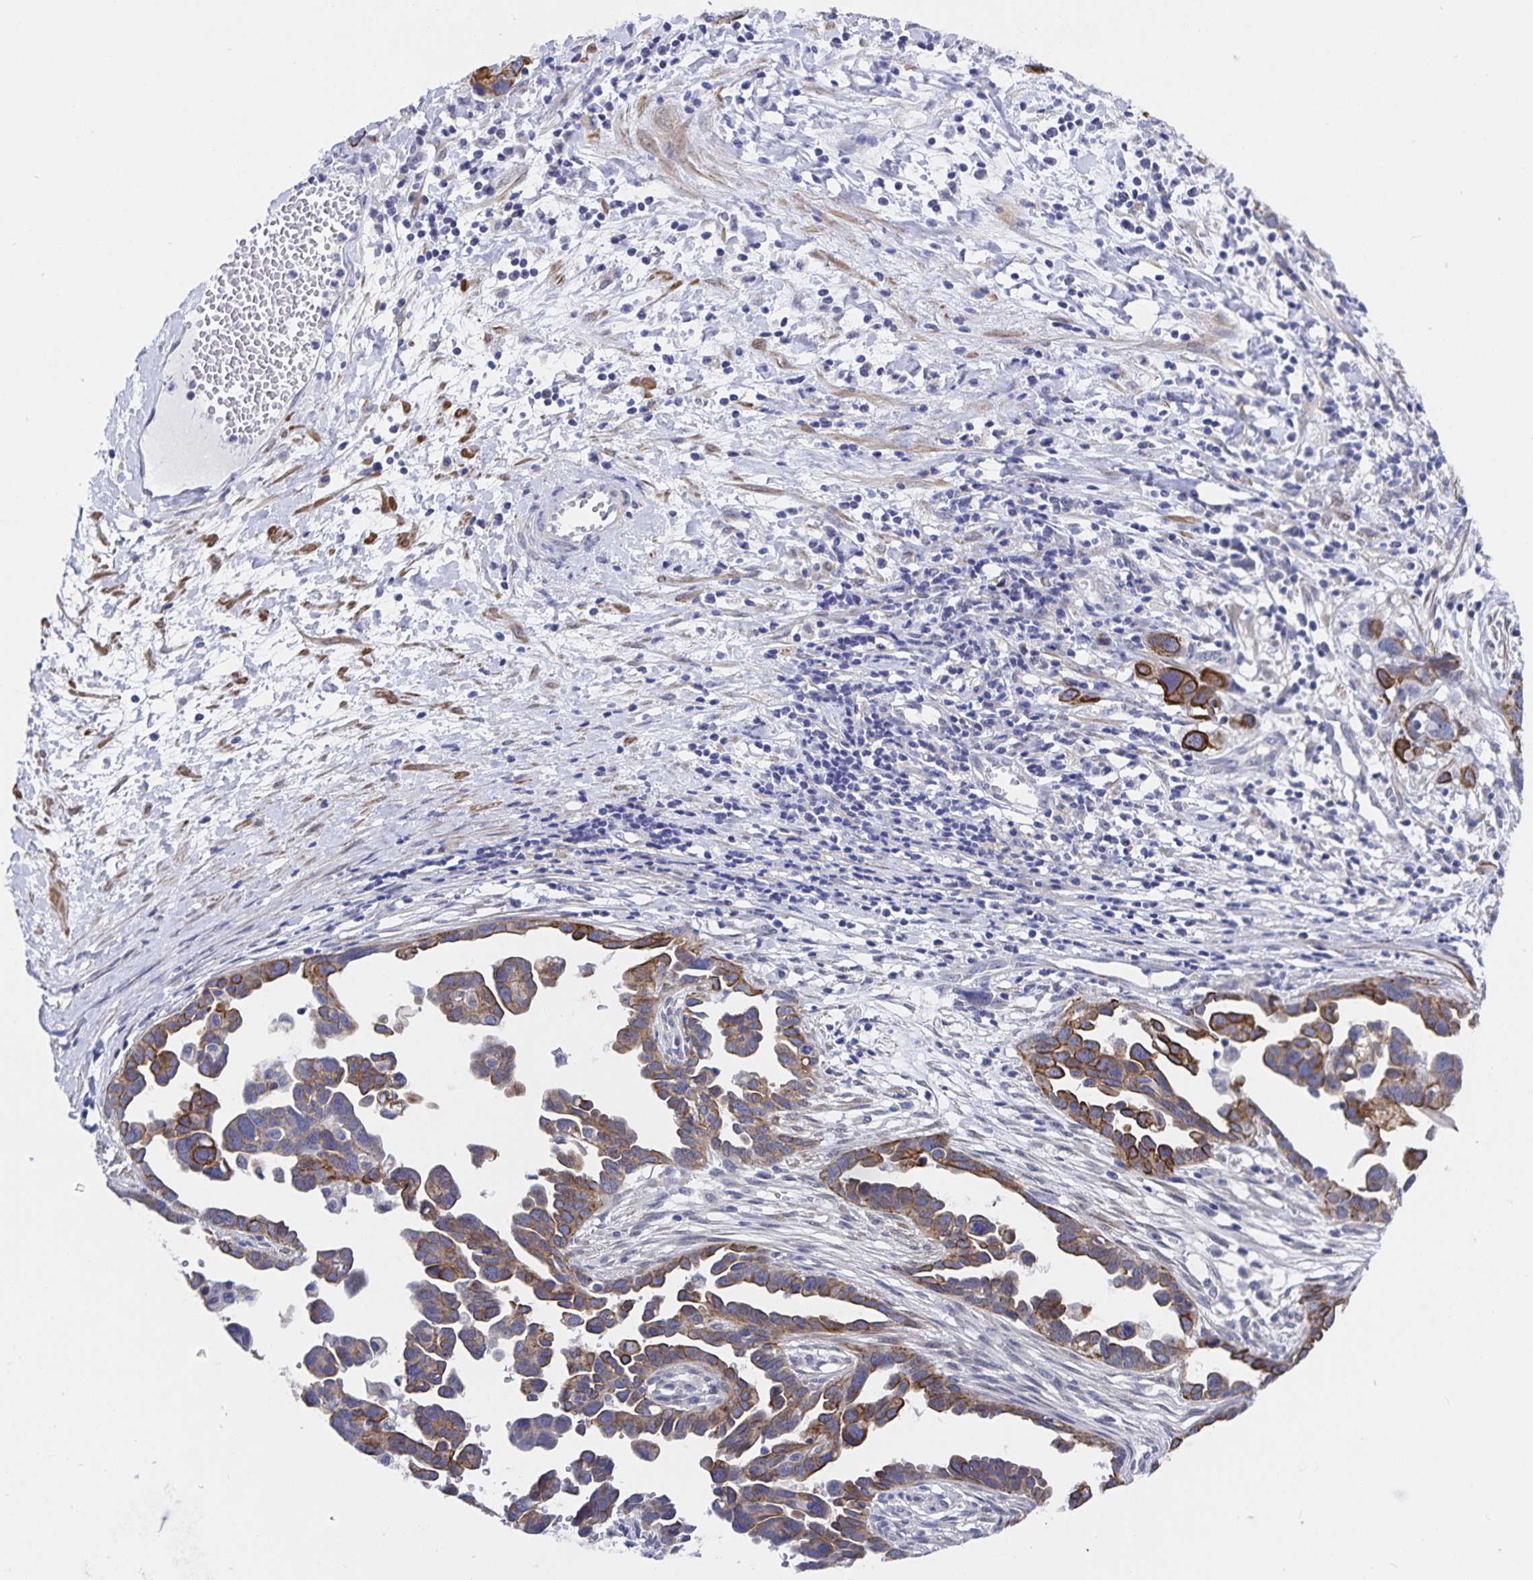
{"staining": {"intensity": "strong", "quantity": "<25%", "location": "cytoplasmic/membranous"}, "tissue": "ovarian cancer", "cell_type": "Tumor cells", "image_type": "cancer", "snomed": [{"axis": "morphology", "description": "Cystadenocarcinoma, serous, NOS"}, {"axis": "topography", "description": "Ovary"}], "caption": "Ovarian serous cystadenocarcinoma stained with a brown dye exhibits strong cytoplasmic/membranous positive positivity in about <25% of tumor cells.", "gene": "ZIK1", "patient": {"sex": "female", "age": 54}}